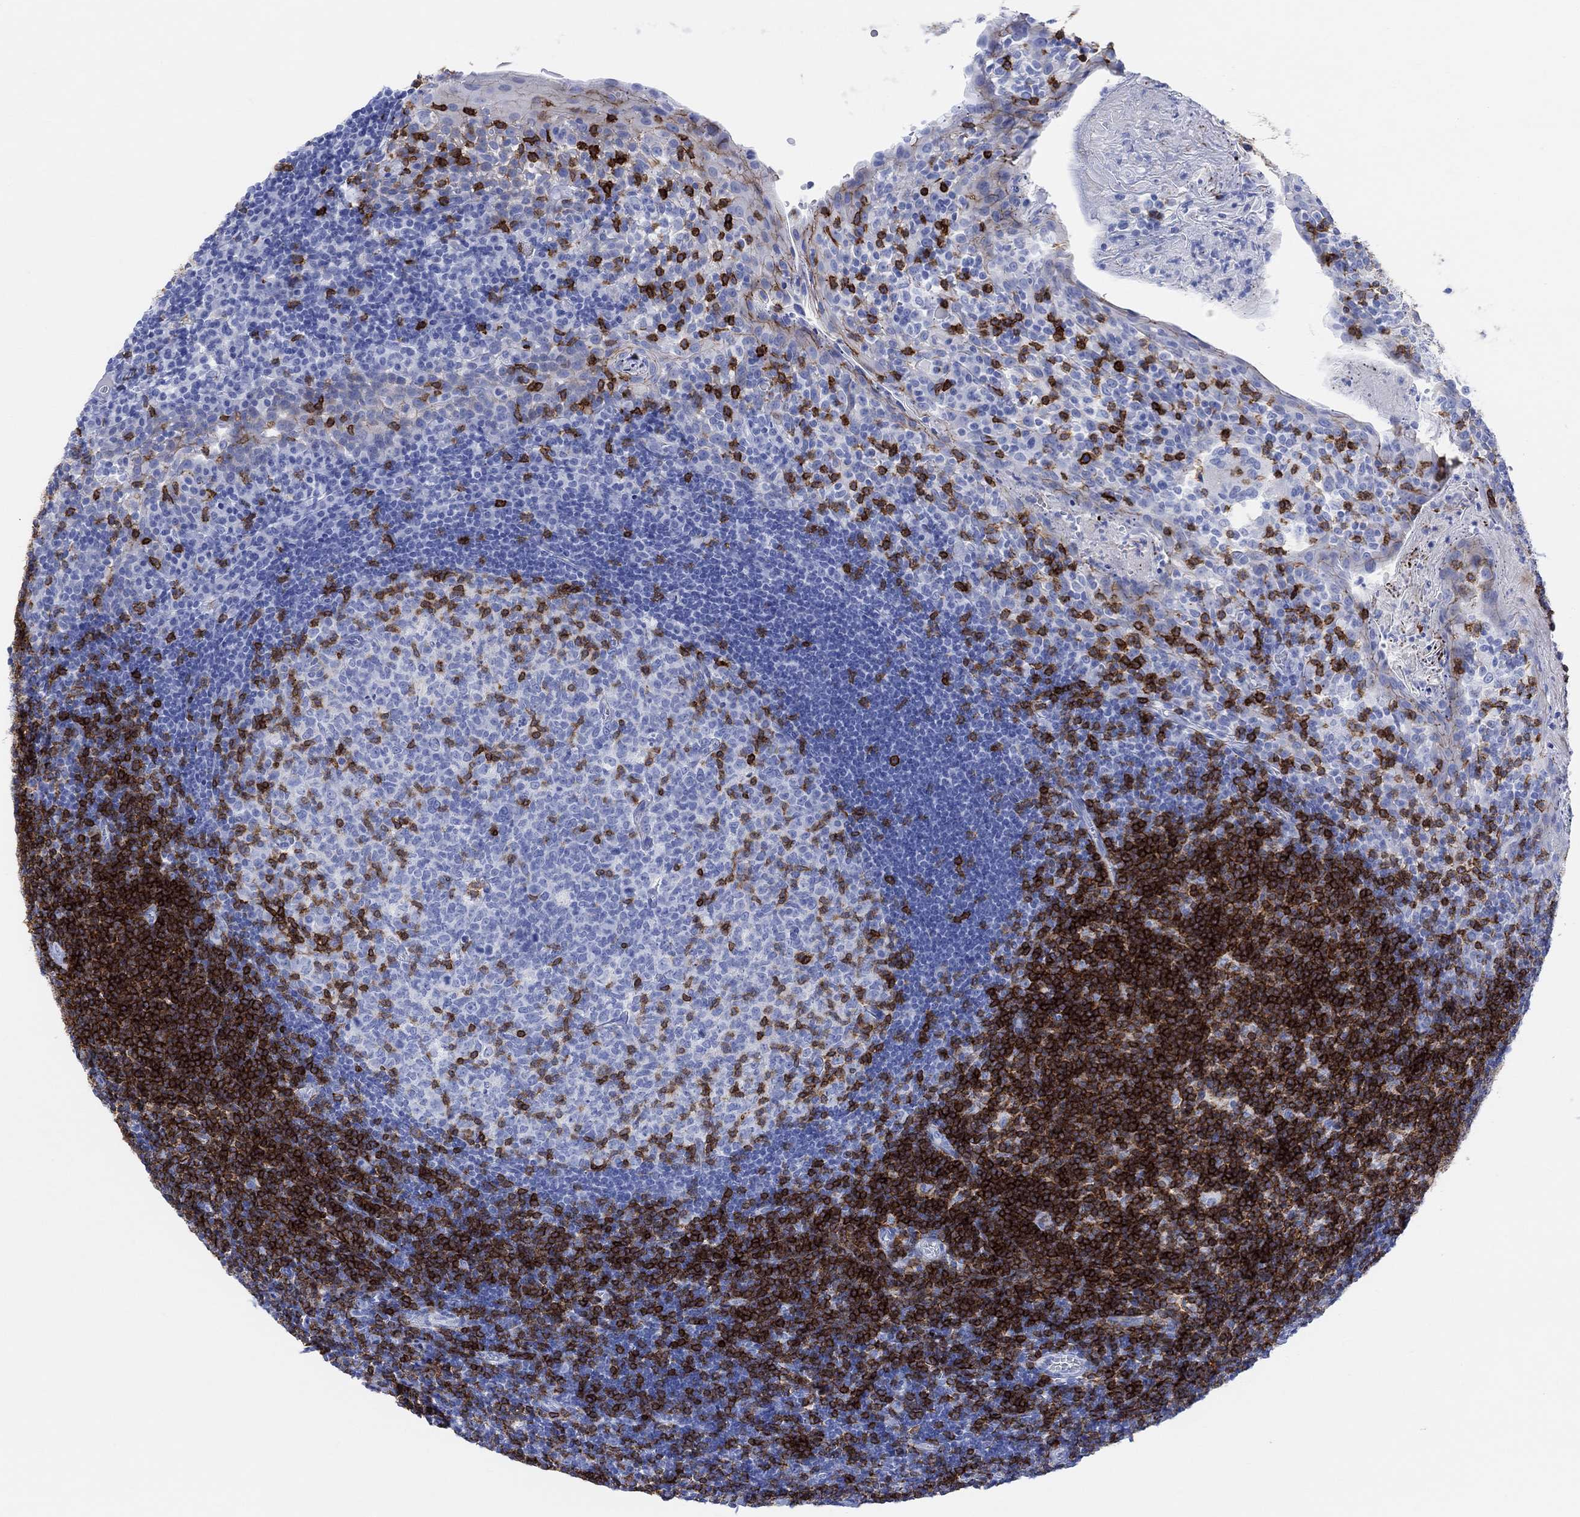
{"staining": {"intensity": "strong", "quantity": "<25%", "location": "cytoplasmic/membranous"}, "tissue": "tonsil", "cell_type": "Germinal center cells", "image_type": "normal", "snomed": [{"axis": "morphology", "description": "Normal tissue, NOS"}, {"axis": "topography", "description": "Tonsil"}], "caption": "Brown immunohistochemical staining in normal tonsil demonstrates strong cytoplasmic/membranous positivity in approximately <25% of germinal center cells. The staining was performed using DAB to visualize the protein expression in brown, while the nuclei were stained in blue with hematoxylin (Magnification: 20x).", "gene": "GPR65", "patient": {"sex": "female", "age": 13}}